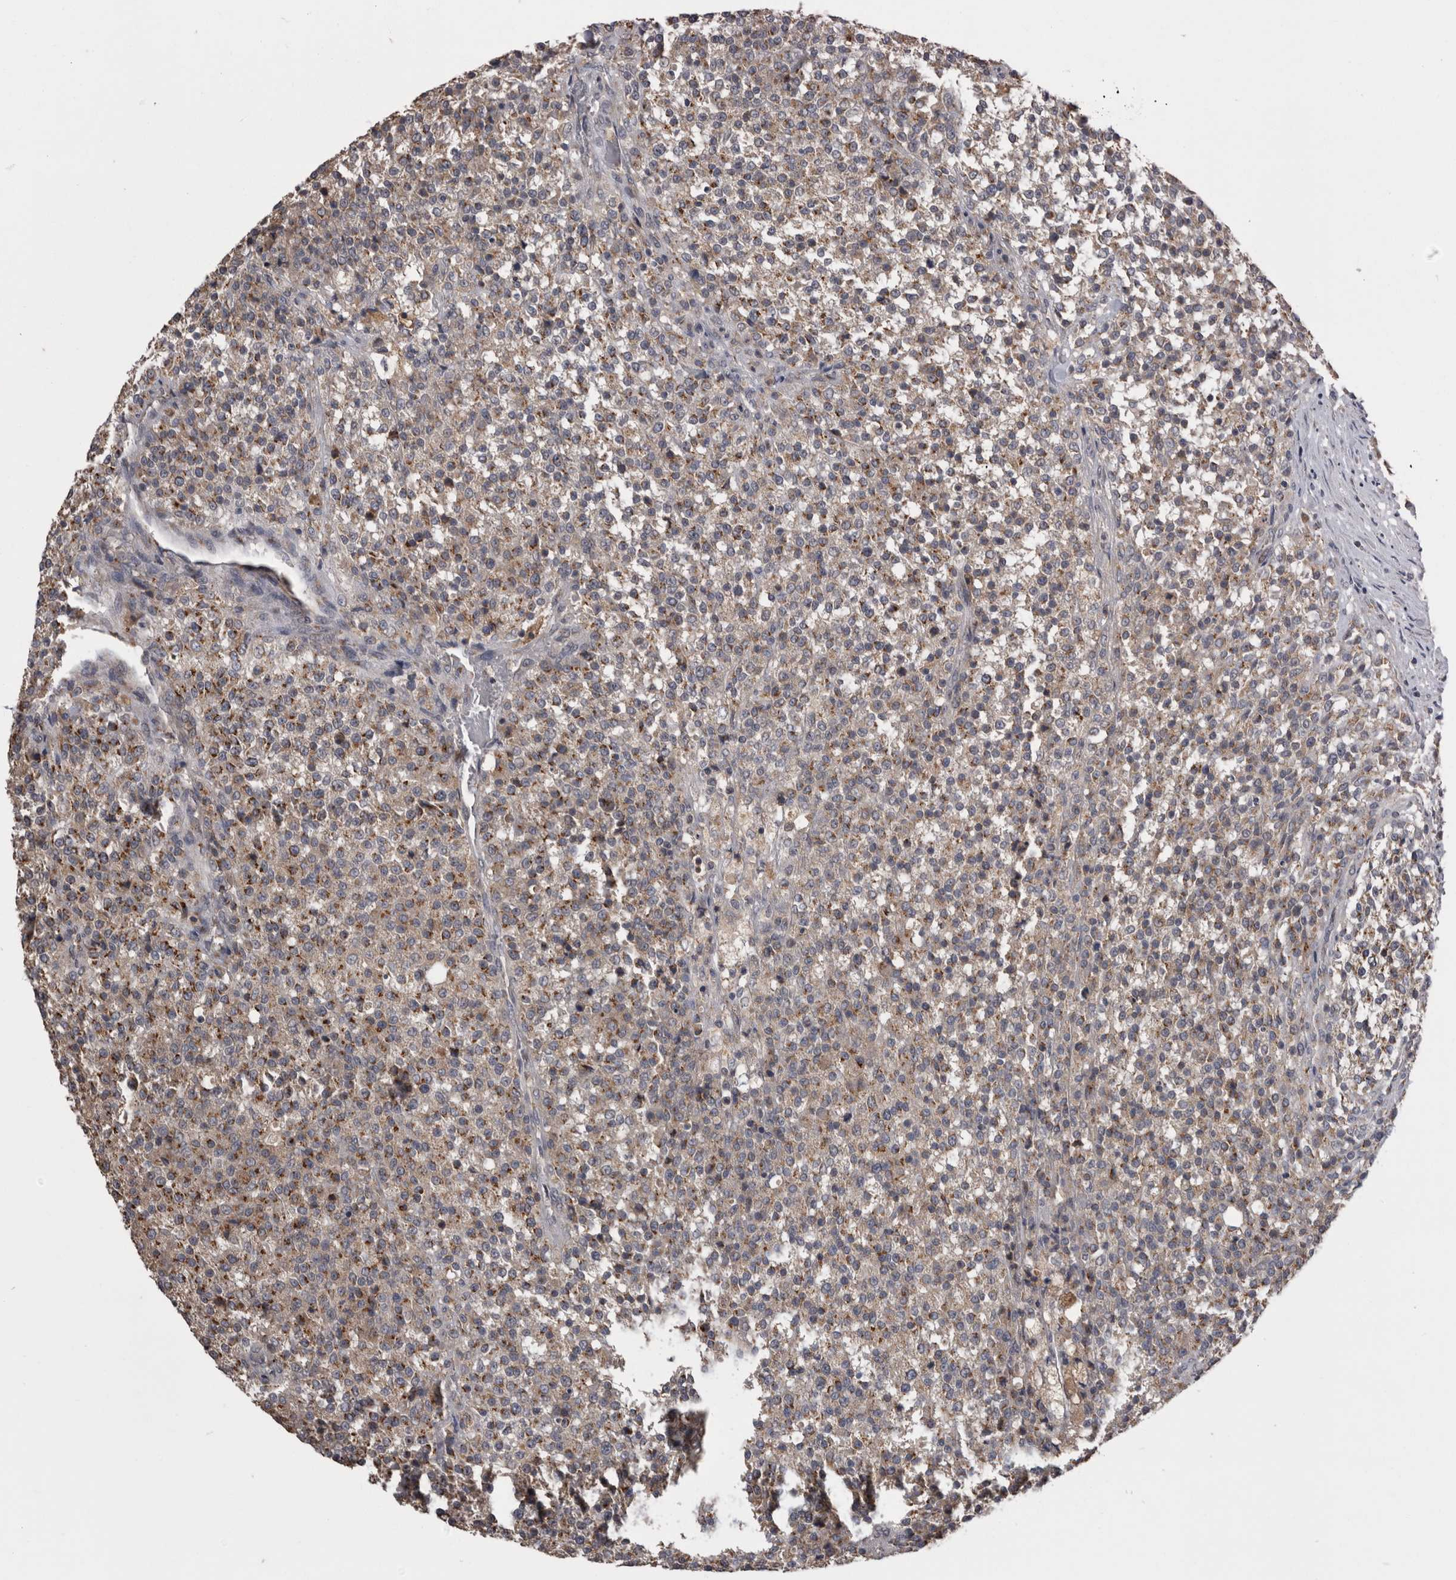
{"staining": {"intensity": "moderate", "quantity": "25%-75%", "location": "cytoplasmic/membranous"}, "tissue": "testis cancer", "cell_type": "Tumor cells", "image_type": "cancer", "snomed": [{"axis": "morphology", "description": "Seminoma, NOS"}, {"axis": "topography", "description": "Testis"}], "caption": "About 25%-75% of tumor cells in testis seminoma show moderate cytoplasmic/membranous protein positivity as visualized by brown immunohistochemical staining.", "gene": "ANXA13", "patient": {"sex": "male", "age": 59}}